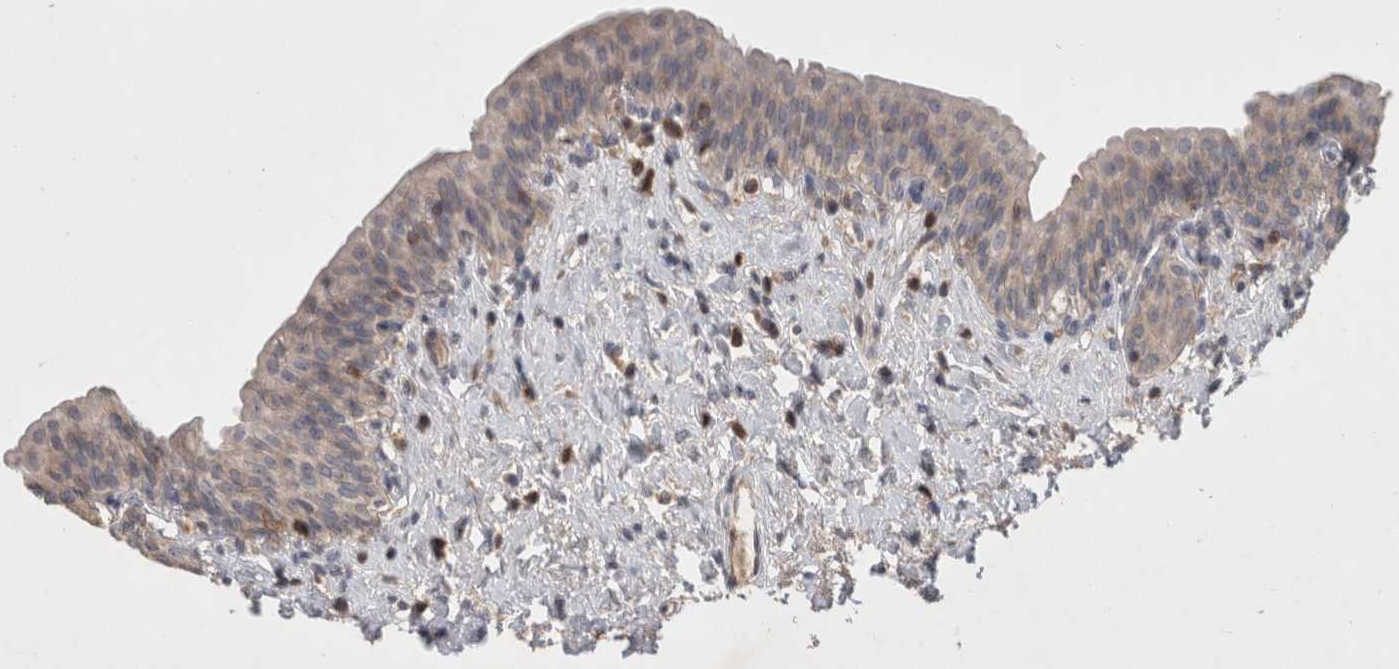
{"staining": {"intensity": "weak", "quantity": "<25%", "location": "cytoplasmic/membranous"}, "tissue": "urinary bladder", "cell_type": "Urothelial cells", "image_type": "normal", "snomed": [{"axis": "morphology", "description": "Normal tissue, NOS"}, {"axis": "topography", "description": "Urinary bladder"}], "caption": "This is an IHC histopathology image of unremarkable human urinary bladder. There is no expression in urothelial cells.", "gene": "GFRA2", "patient": {"sex": "male", "age": 83}}